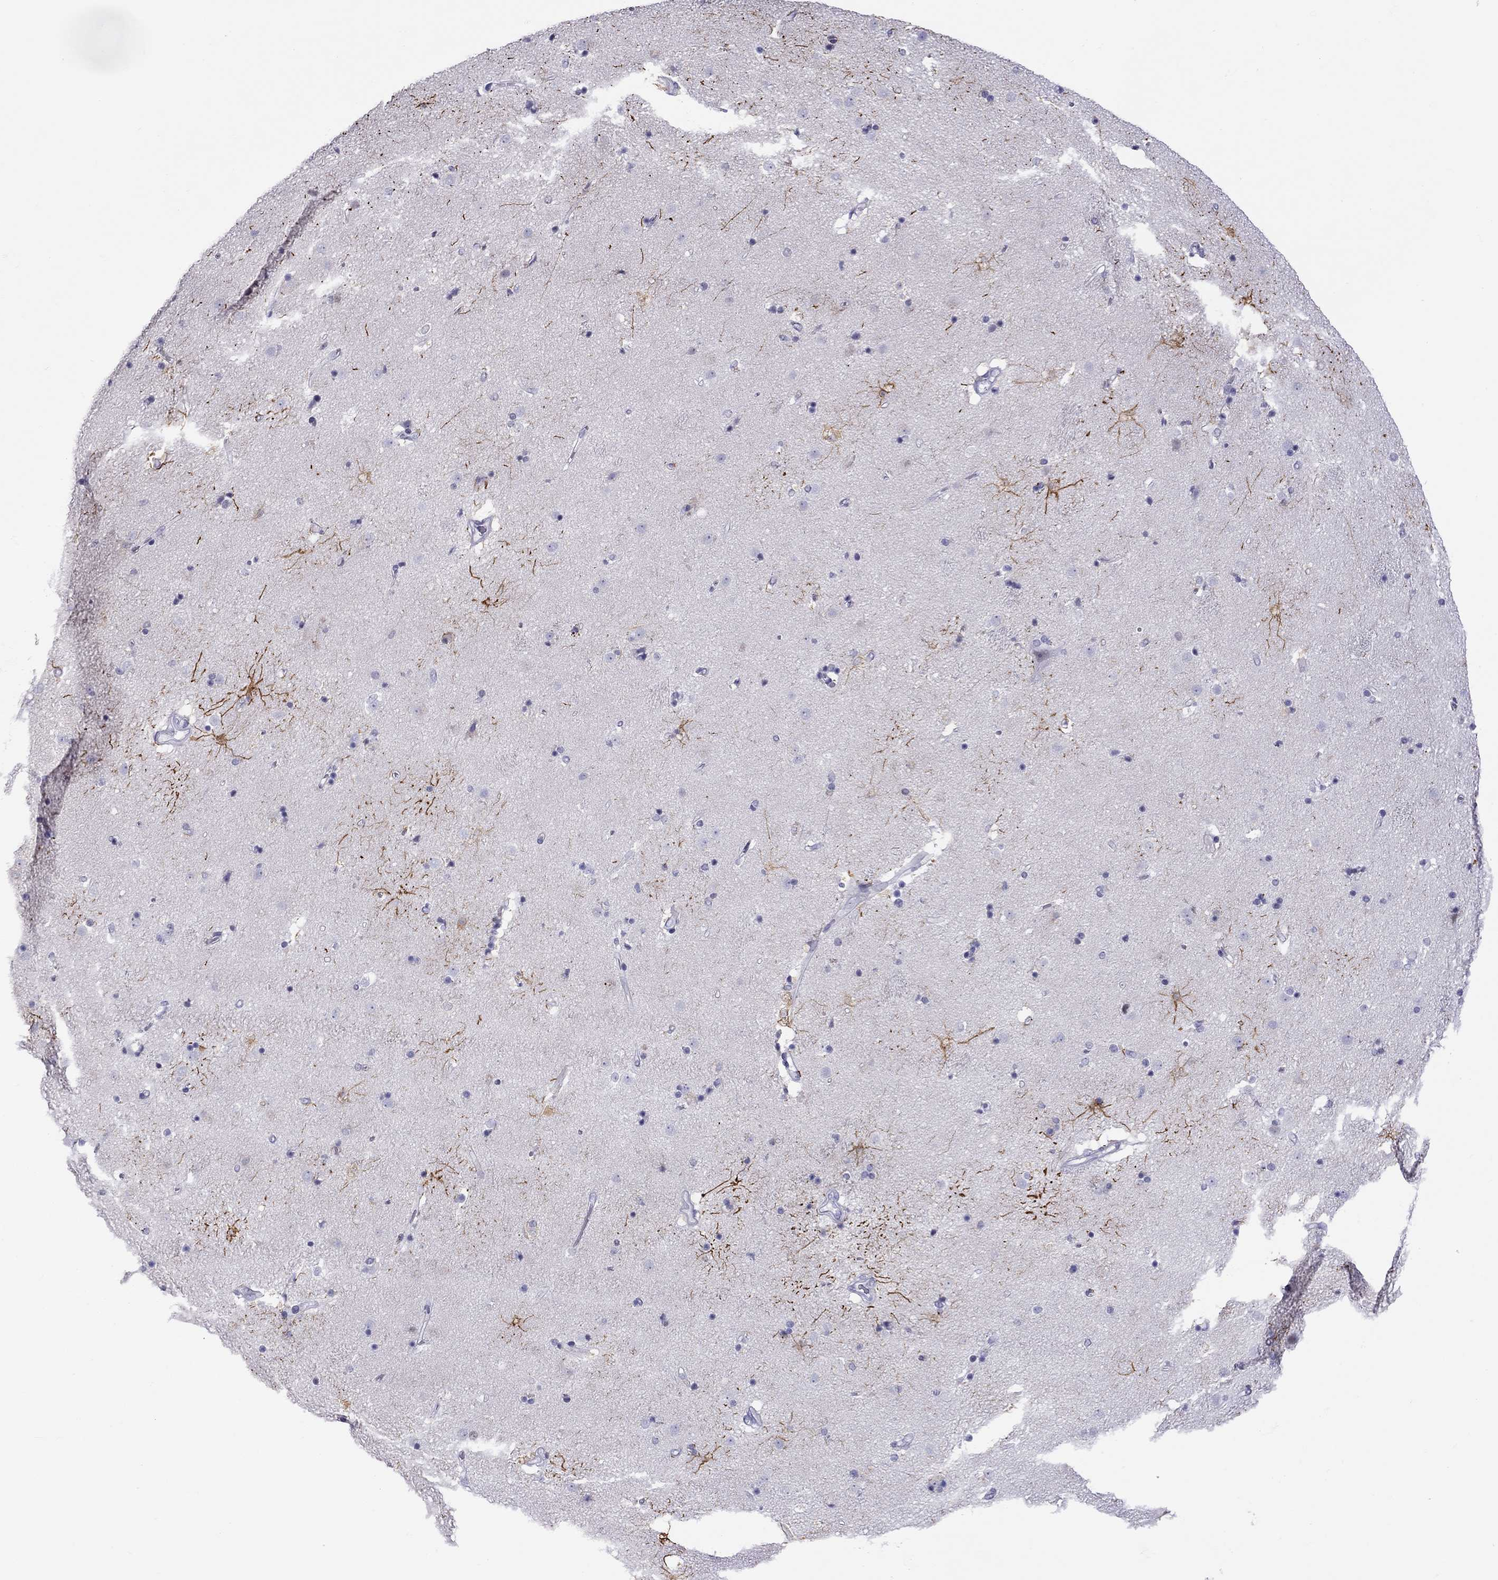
{"staining": {"intensity": "strong", "quantity": "<25%", "location": "cytoplasmic/membranous"}, "tissue": "caudate", "cell_type": "Glial cells", "image_type": "normal", "snomed": [{"axis": "morphology", "description": "Normal tissue, NOS"}, {"axis": "topography", "description": "Lateral ventricle wall"}], "caption": "IHC of normal caudate reveals medium levels of strong cytoplasmic/membranous positivity in about <25% of glial cells.", "gene": "CHRNB3", "patient": {"sex": "male", "age": 54}}